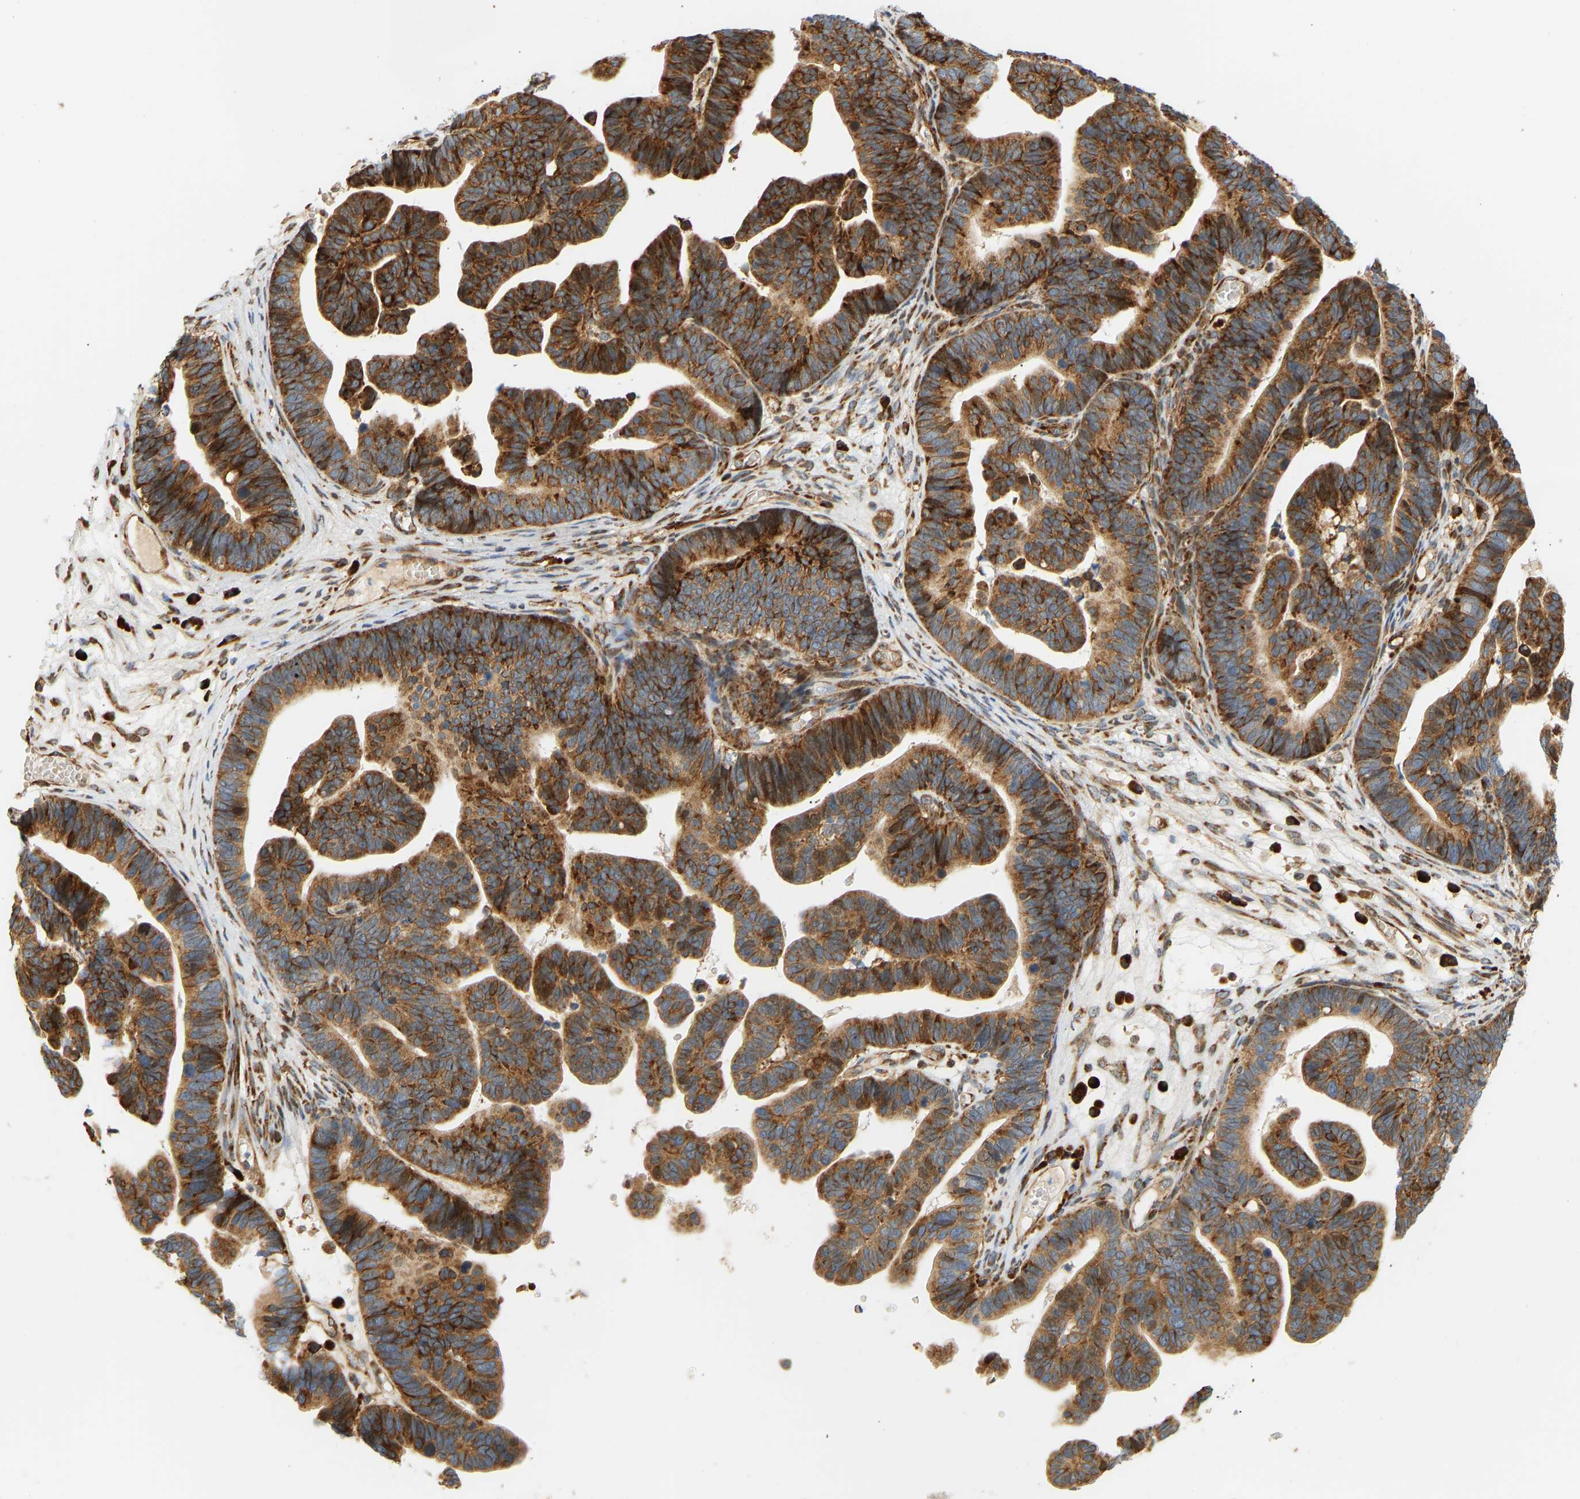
{"staining": {"intensity": "strong", "quantity": ">75%", "location": "cytoplasmic/membranous"}, "tissue": "ovarian cancer", "cell_type": "Tumor cells", "image_type": "cancer", "snomed": [{"axis": "morphology", "description": "Cystadenocarcinoma, serous, NOS"}, {"axis": "topography", "description": "Ovary"}], "caption": "Ovarian cancer (serous cystadenocarcinoma) was stained to show a protein in brown. There is high levels of strong cytoplasmic/membranous expression in about >75% of tumor cells.", "gene": "RPS14", "patient": {"sex": "female", "age": 56}}